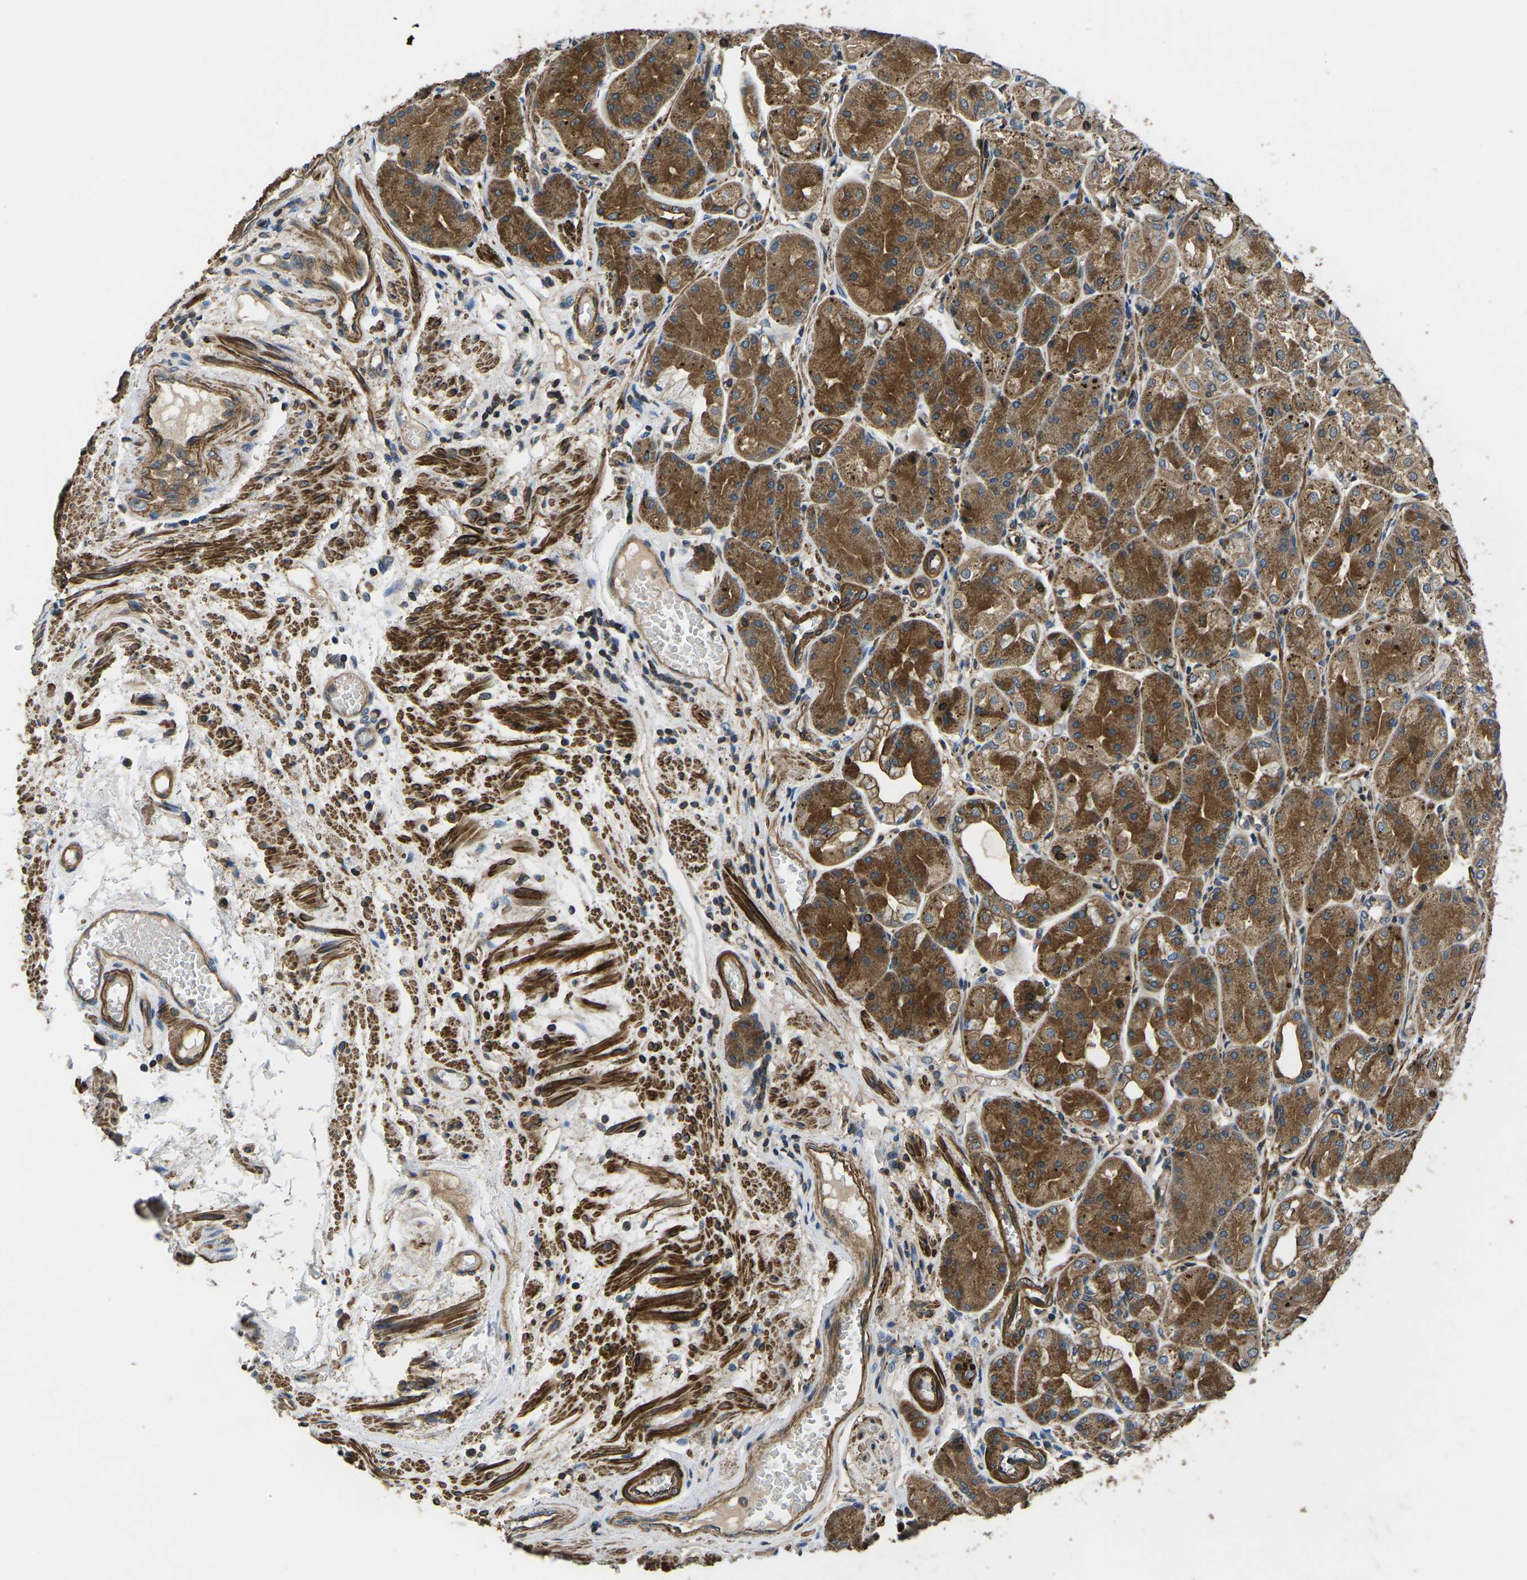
{"staining": {"intensity": "strong", "quantity": ">75%", "location": "cytoplasmic/membranous"}, "tissue": "stomach", "cell_type": "Glandular cells", "image_type": "normal", "snomed": [{"axis": "morphology", "description": "Normal tissue, NOS"}, {"axis": "topography", "description": "Stomach, upper"}], "caption": "Stomach stained with a protein marker reveals strong staining in glandular cells.", "gene": "KCNJ15", "patient": {"sex": "male", "age": 72}}